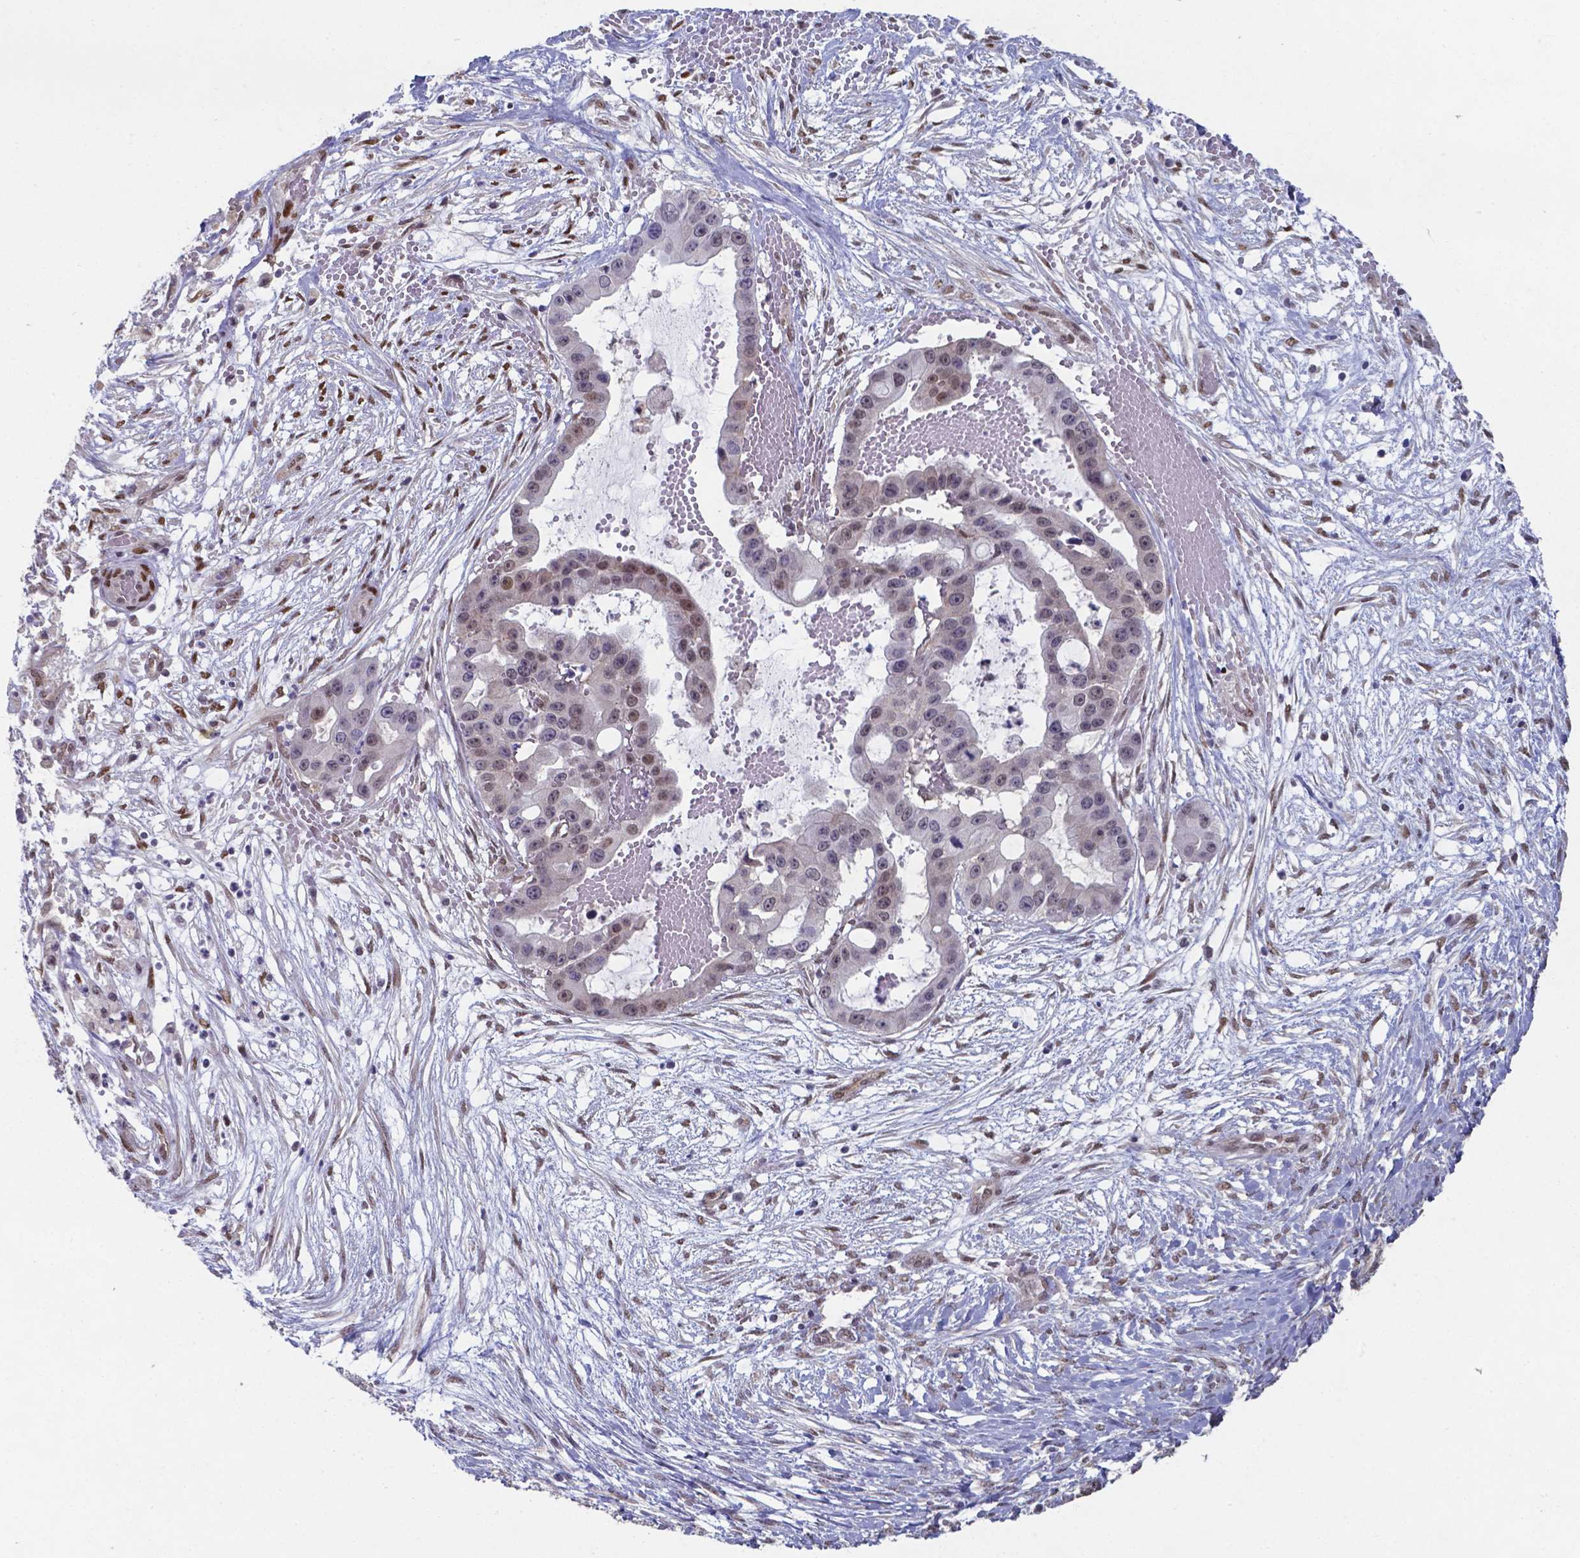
{"staining": {"intensity": "weak", "quantity": "25%-75%", "location": "nuclear"}, "tissue": "ovarian cancer", "cell_type": "Tumor cells", "image_type": "cancer", "snomed": [{"axis": "morphology", "description": "Cystadenocarcinoma, serous, NOS"}, {"axis": "topography", "description": "Ovary"}], "caption": "A high-resolution micrograph shows immunohistochemistry staining of serous cystadenocarcinoma (ovarian), which exhibits weak nuclear positivity in approximately 25%-75% of tumor cells.", "gene": "UBE2E2", "patient": {"sex": "female", "age": 56}}